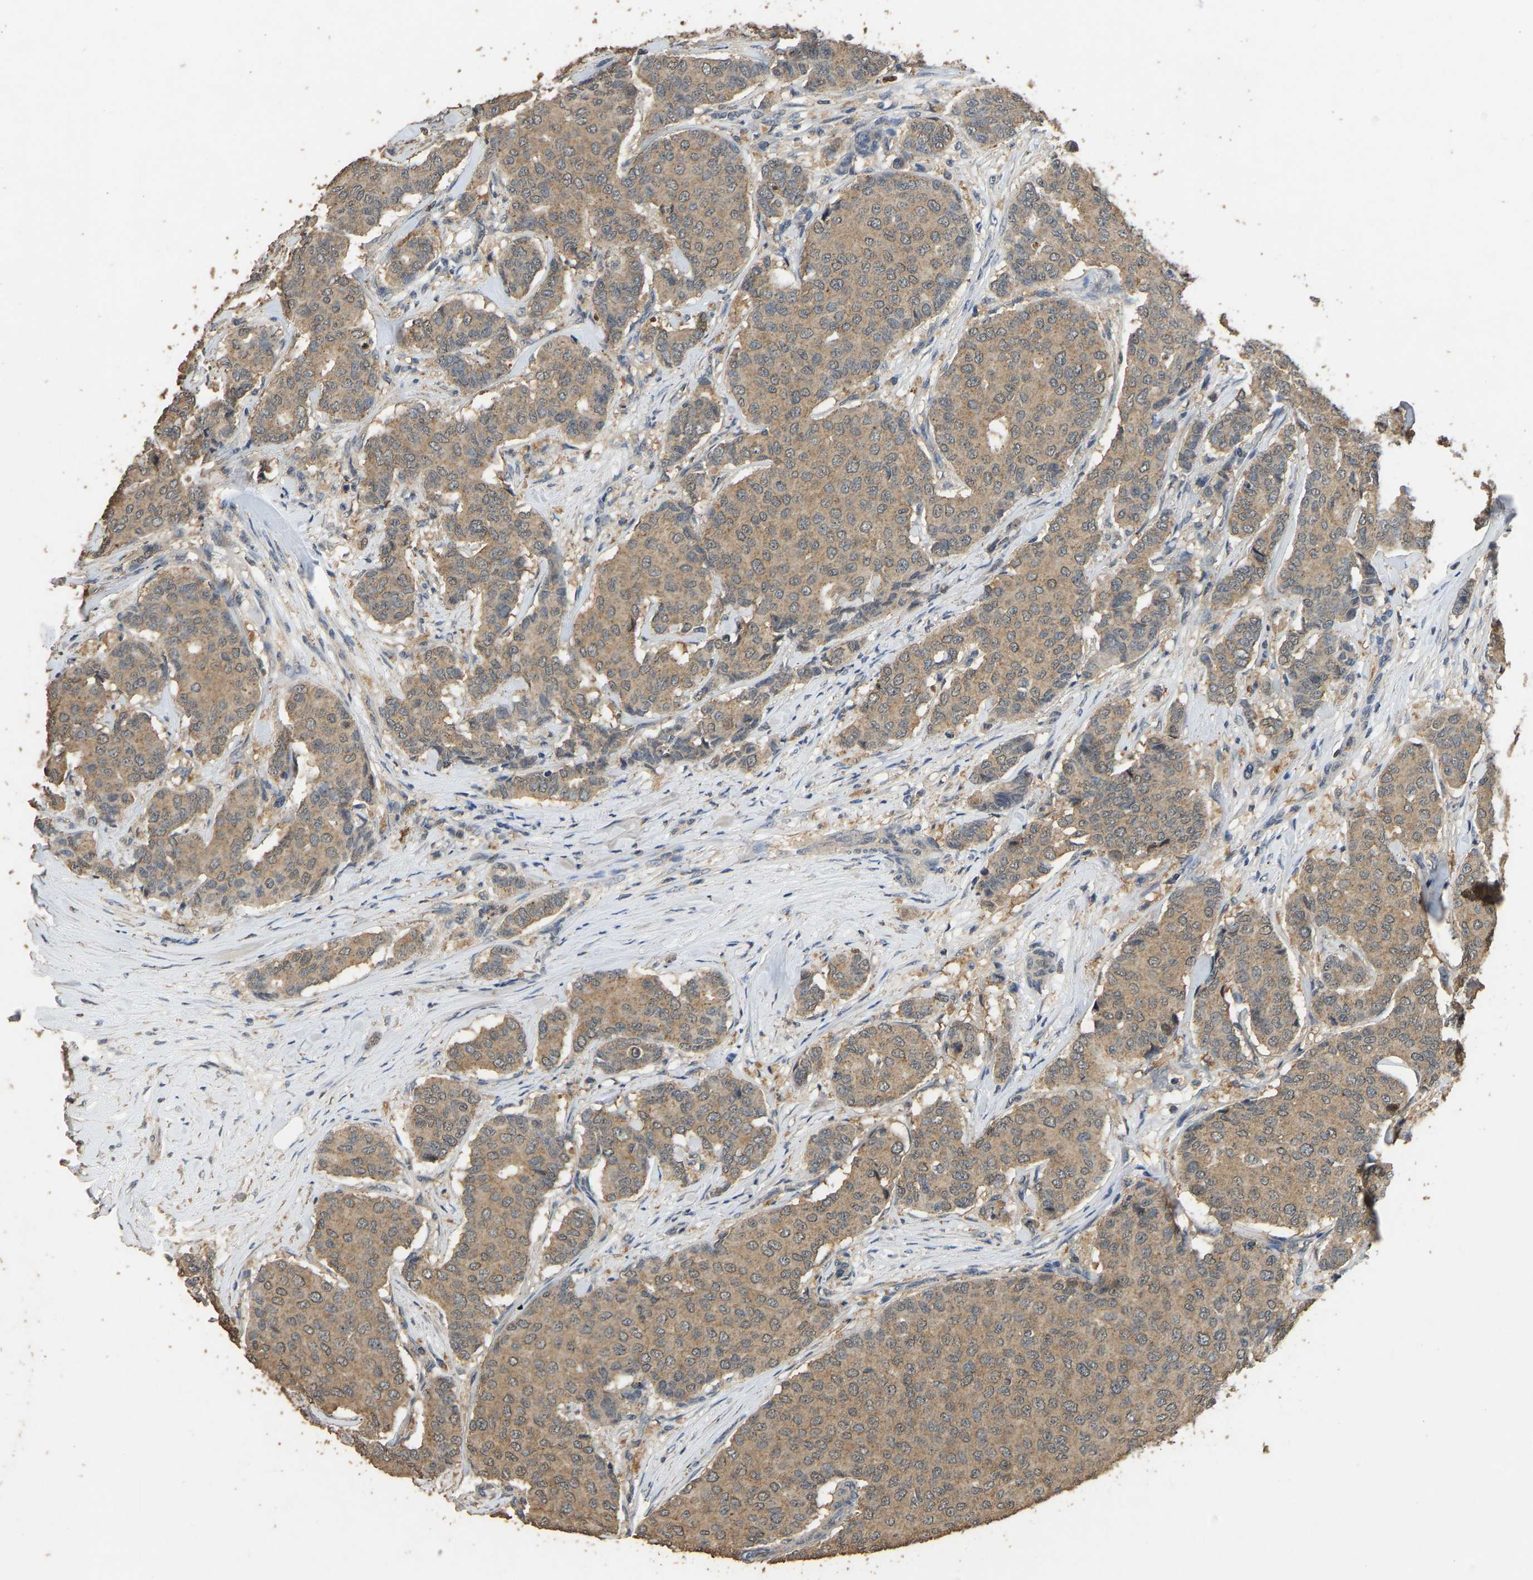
{"staining": {"intensity": "moderate", "quantity": ">75%", "location": "cytoplasmic/membranous"}, "tissue": "breast cancer", "cell_type": "Tumor cells", "image_type": "cancer", "snomed": [{"axis": "morphology", "description": "Duct carcinoma"}, {"axis": "topography", "description": "Breast"}], "caption": "Immunohistochemistry of human breast cancer (intraductal carcinoma) demonstrates medium levels of moderate cytoplasmic/membranous positivity in approximately >75% of tumor cells. The protein of interest is shown in brown color, while the nuclei are stained blue.", "gene": "CIDEC", "patient": {"sex": "female", "age": 75}}